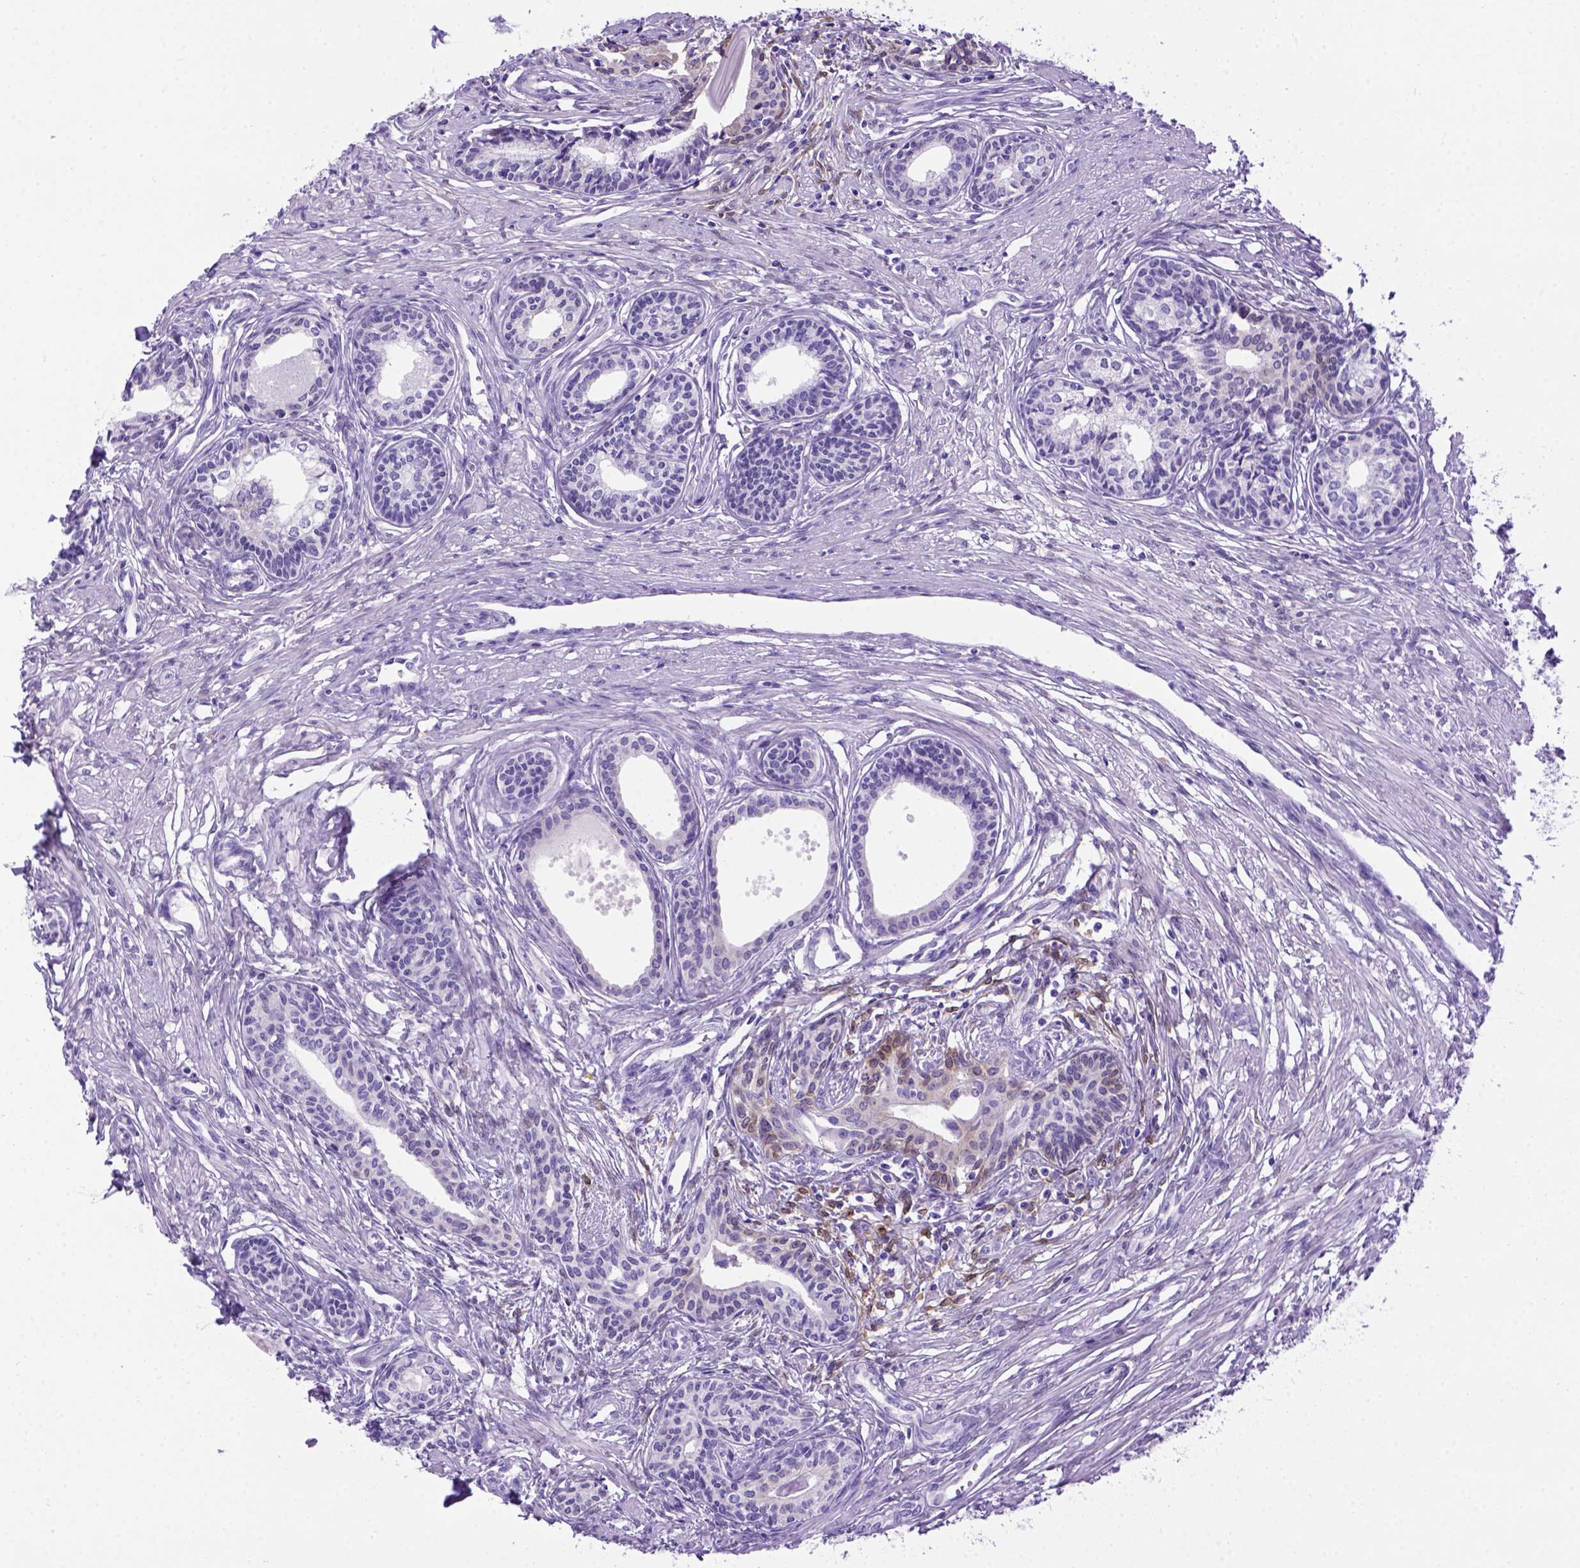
{"staining": {"intensity": "negative", "quantity": "none", "location": "none"}, "tissue": "prostate", "cell_type": "Glandular cells", "image_type": "normal", "snomed": [{"axis": "morphology", "description": "Normal tissue, NOS"}, {"axis": "topography", "description": "Prostate"}], "caption": "A high-resolution photomicrograph shows immunohistochemistry staining of unremarkable prostate, which shows no significant positivity in glandular cells.", "gene": "PTGES", "patient": {"sex": "male", "age": 60}}